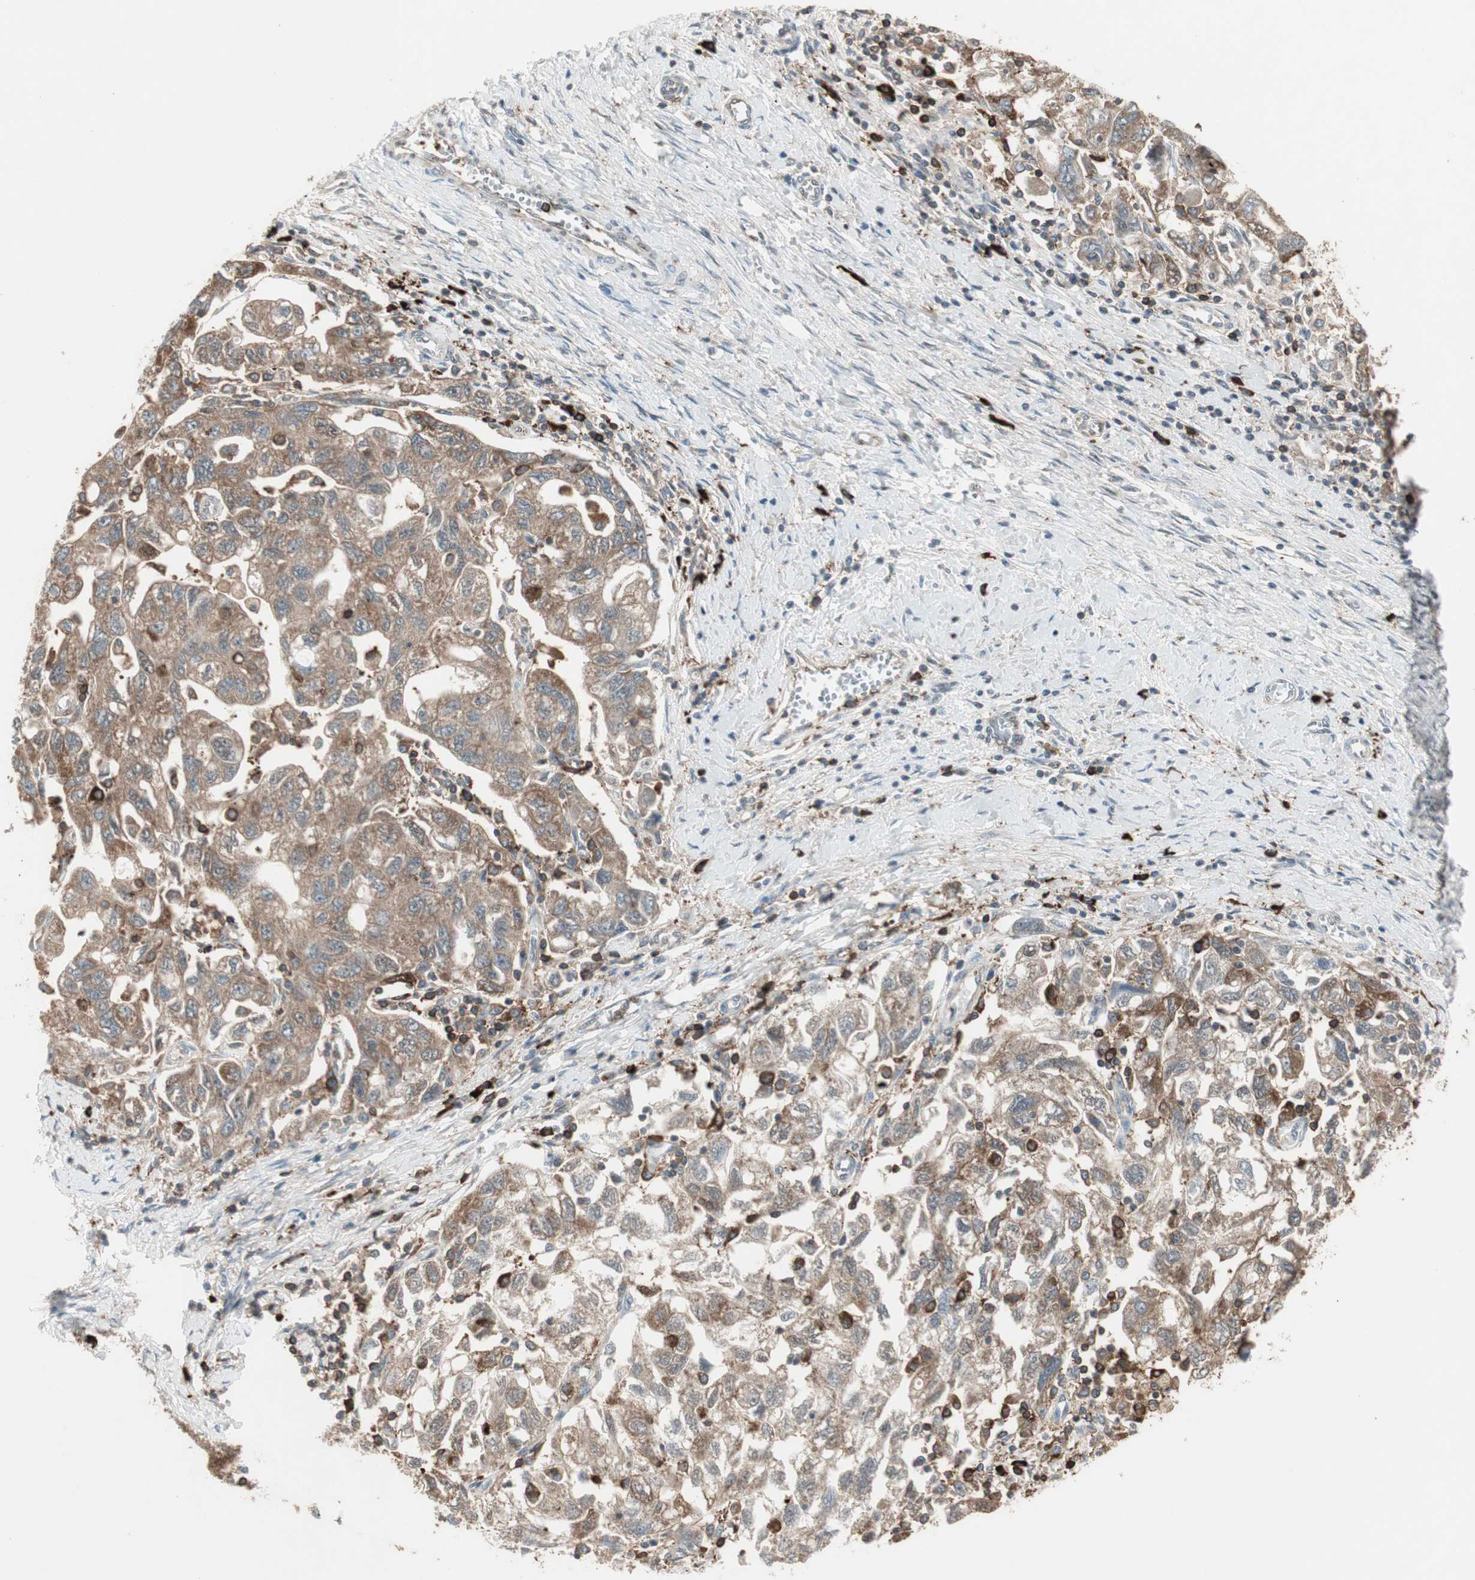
{"staining": {"intensity": "moderate", "quantity": ">75%", "location": "cytoplasmic/membranous"}, "tissue": "ovarian cancer", "cell_type": "Tumor cells", "image_type": "cancer", "snomed": [{"axis": "morphology", "description": "Carcinoma, NOS"}, {"axis": "morphology", "description": "Cystadenocarcinoma, serous, NOS"}, {"axis": "topography", "description": "Ovary"}], "caption": "Carcinoma (ovarian) was stained to show a protein in brown. There is medium levels of moderate cytoplasmic/membranous expression in approximately >75% of tumor cells.", "gene": "MMP3", "patient": {"sex": "female", "age": 69}}